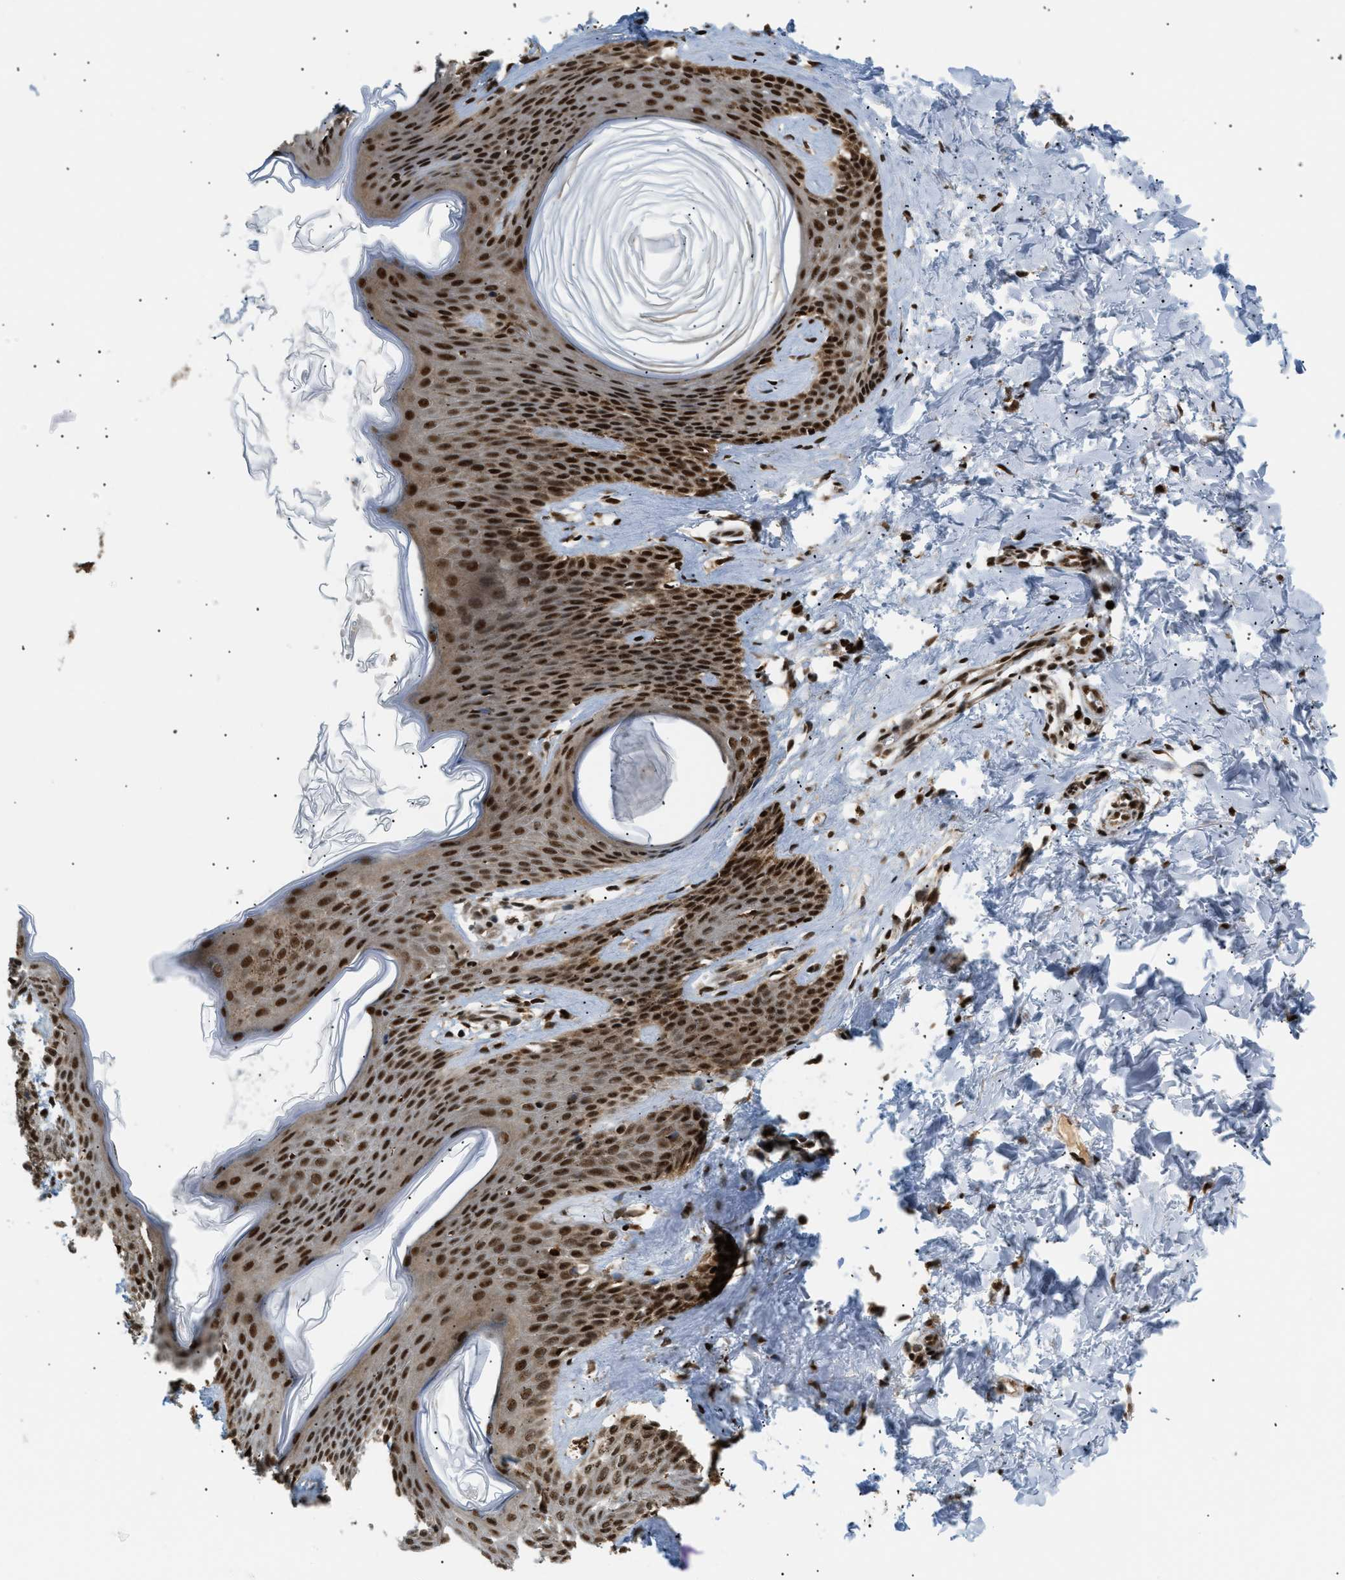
{"staining": {"intensity": "strong", "quantity": ">75%", "location": "nuclear"}, "tissue": "skin cancer", "cell_type": "Tumor cells", "image_type": "cancer", "snomed": [{"axis": "morphology", "description": "Basal cell carcinoma"}, {"axis": "topography", "description": "Skin"}], "caption": "The immunohistochemical stain highlights strong nuclear expression in tumor cells of skin basal cell carcinoma tissue.", "gene": "RBM5", "patient": {"sex": "male", "age": 60}}